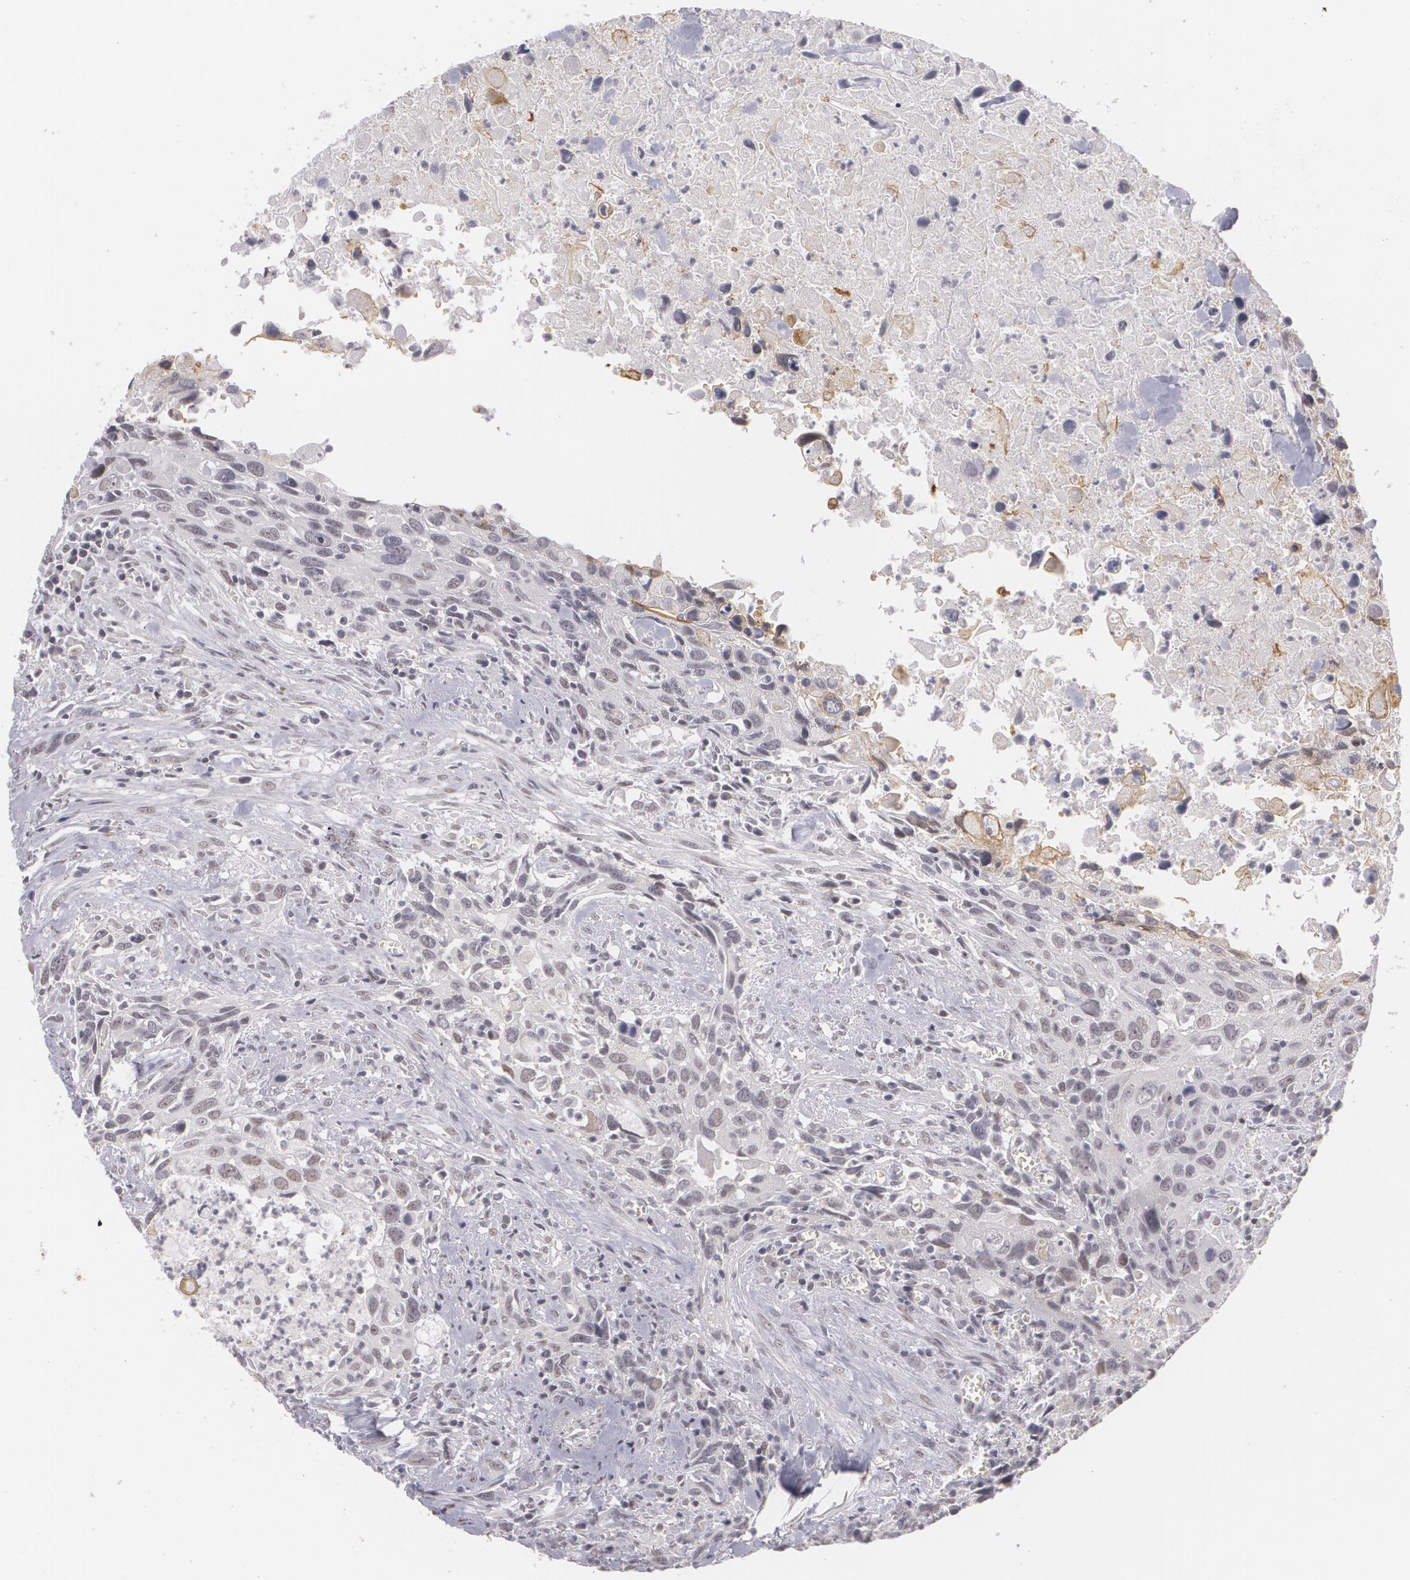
{"staining": {"intensity": "negative", "quantity": "none", "location": "none"}, "tissue": "urothelial cancer", "cell_type": "Tumor cells", "image_type": "cancer", "snomed": [{"axis": "morphology", "description": "Urothelial carcinoma, High grade"}, {"axis": "topography", "description": "Urinary bladder"}], "caption": "The photomicrograph demonstrates no staining of tumor cells in high-grade urothelial carcinoma. (DAB (3,3'-diaminobenzidine) immunohistochemistry with hematoxylin counter stain).", "gene": "RRP7A", "patient": {"sex": "male", "age": 71}}